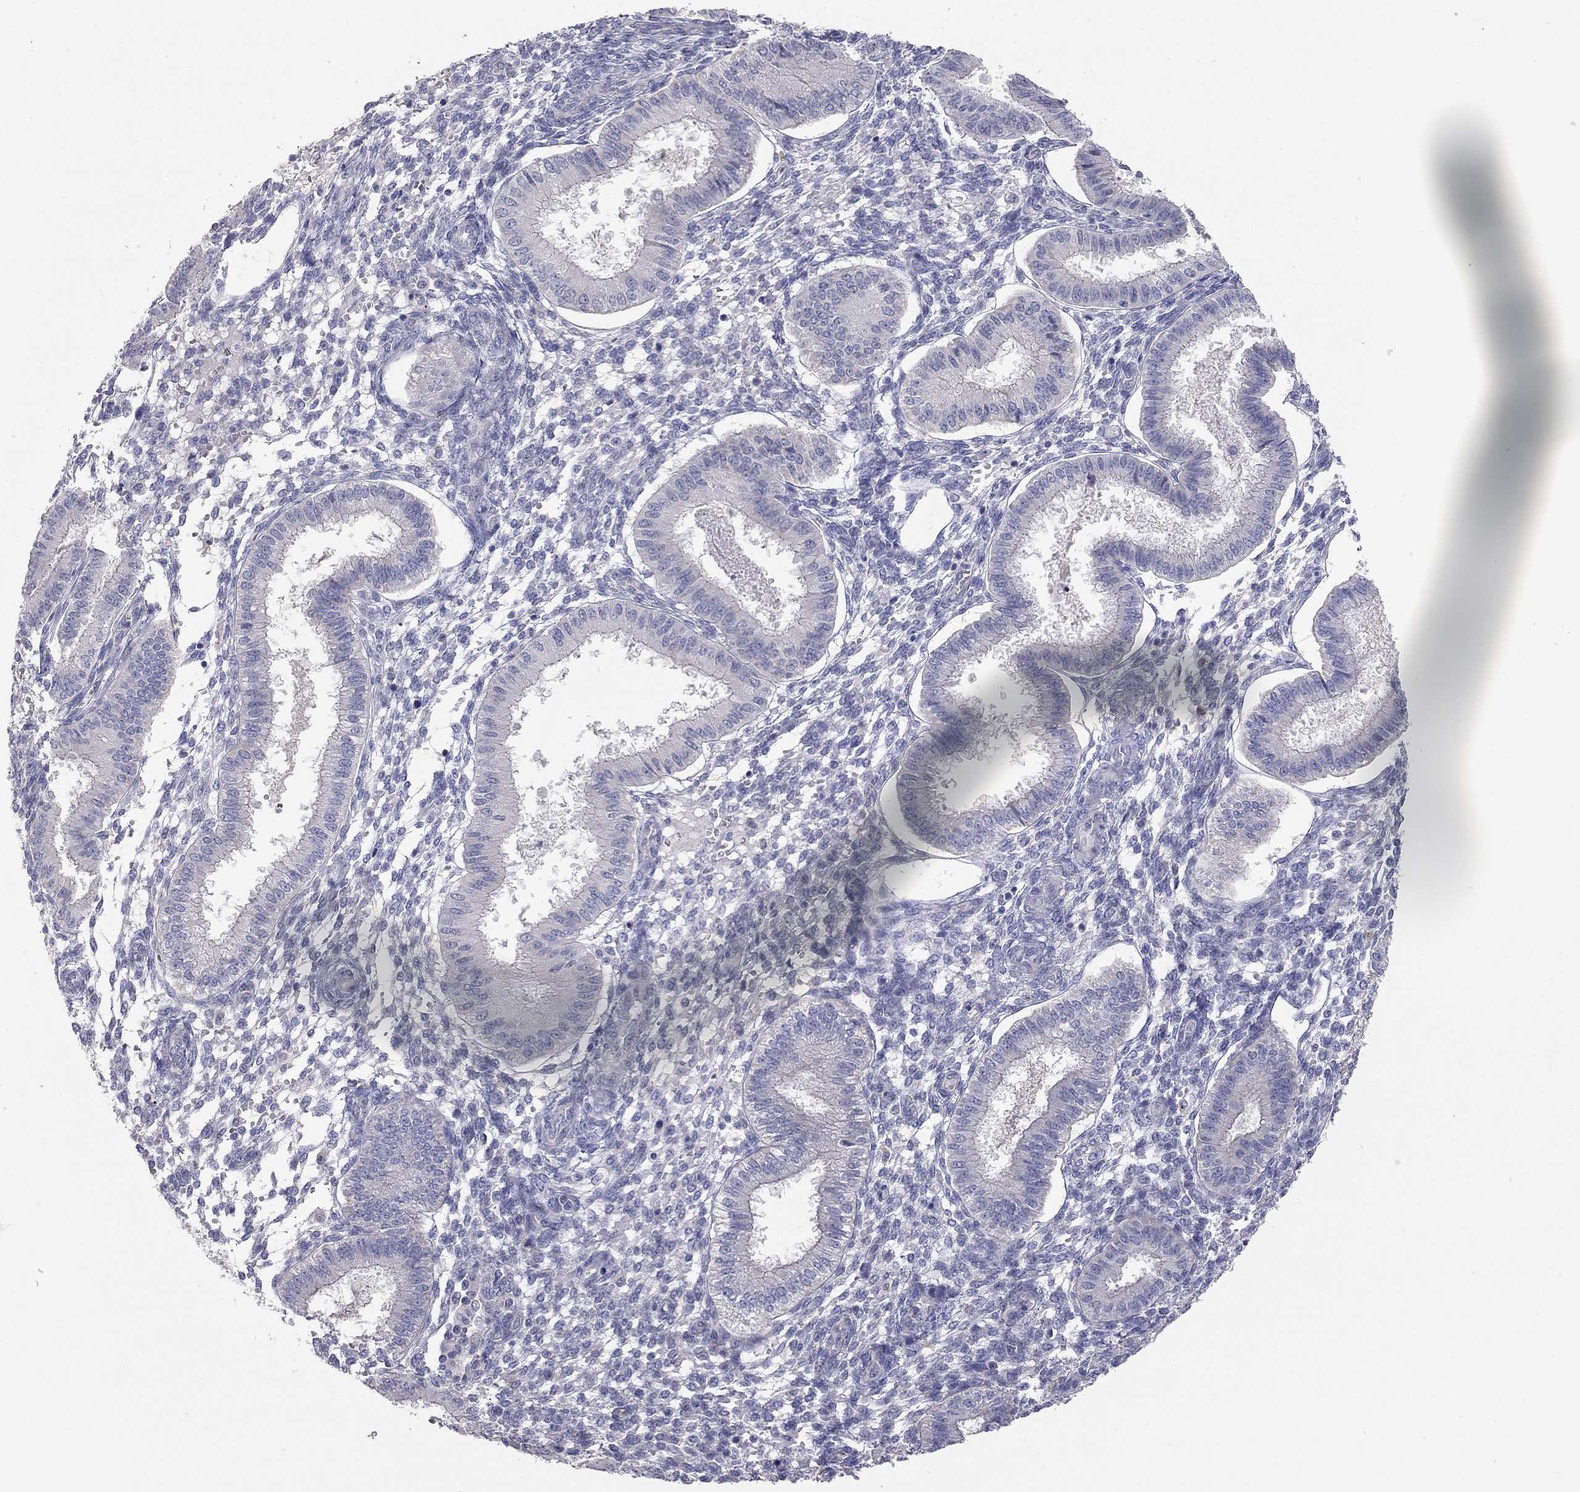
{"staining": {"intensity": "negative", "quantity": "none", "location": "none"}, "tissue": "endometrium", "cell_type": "Cells in endometrial stroma", "image_type": "normal", "snomed": [{"axis": "morphology", "description": "Normal tissue, NOS"}, {"axis": "topography", "description": "Endometrium"}], "caption": "High magnification brightfield microscopy of benign endometrium stained with DAB (3,3'-diaminobenzidine) (brown) and counterstained with hematoxylin (blue): cells in endometrial stroma show no significant staining. Brightfield microscopy of IHC stained with DAB (brown) and hematoxylin (blue), captured at high magnification.", "gene": "PAPSS2", "patient": {"sex": "female", "age": 43}}